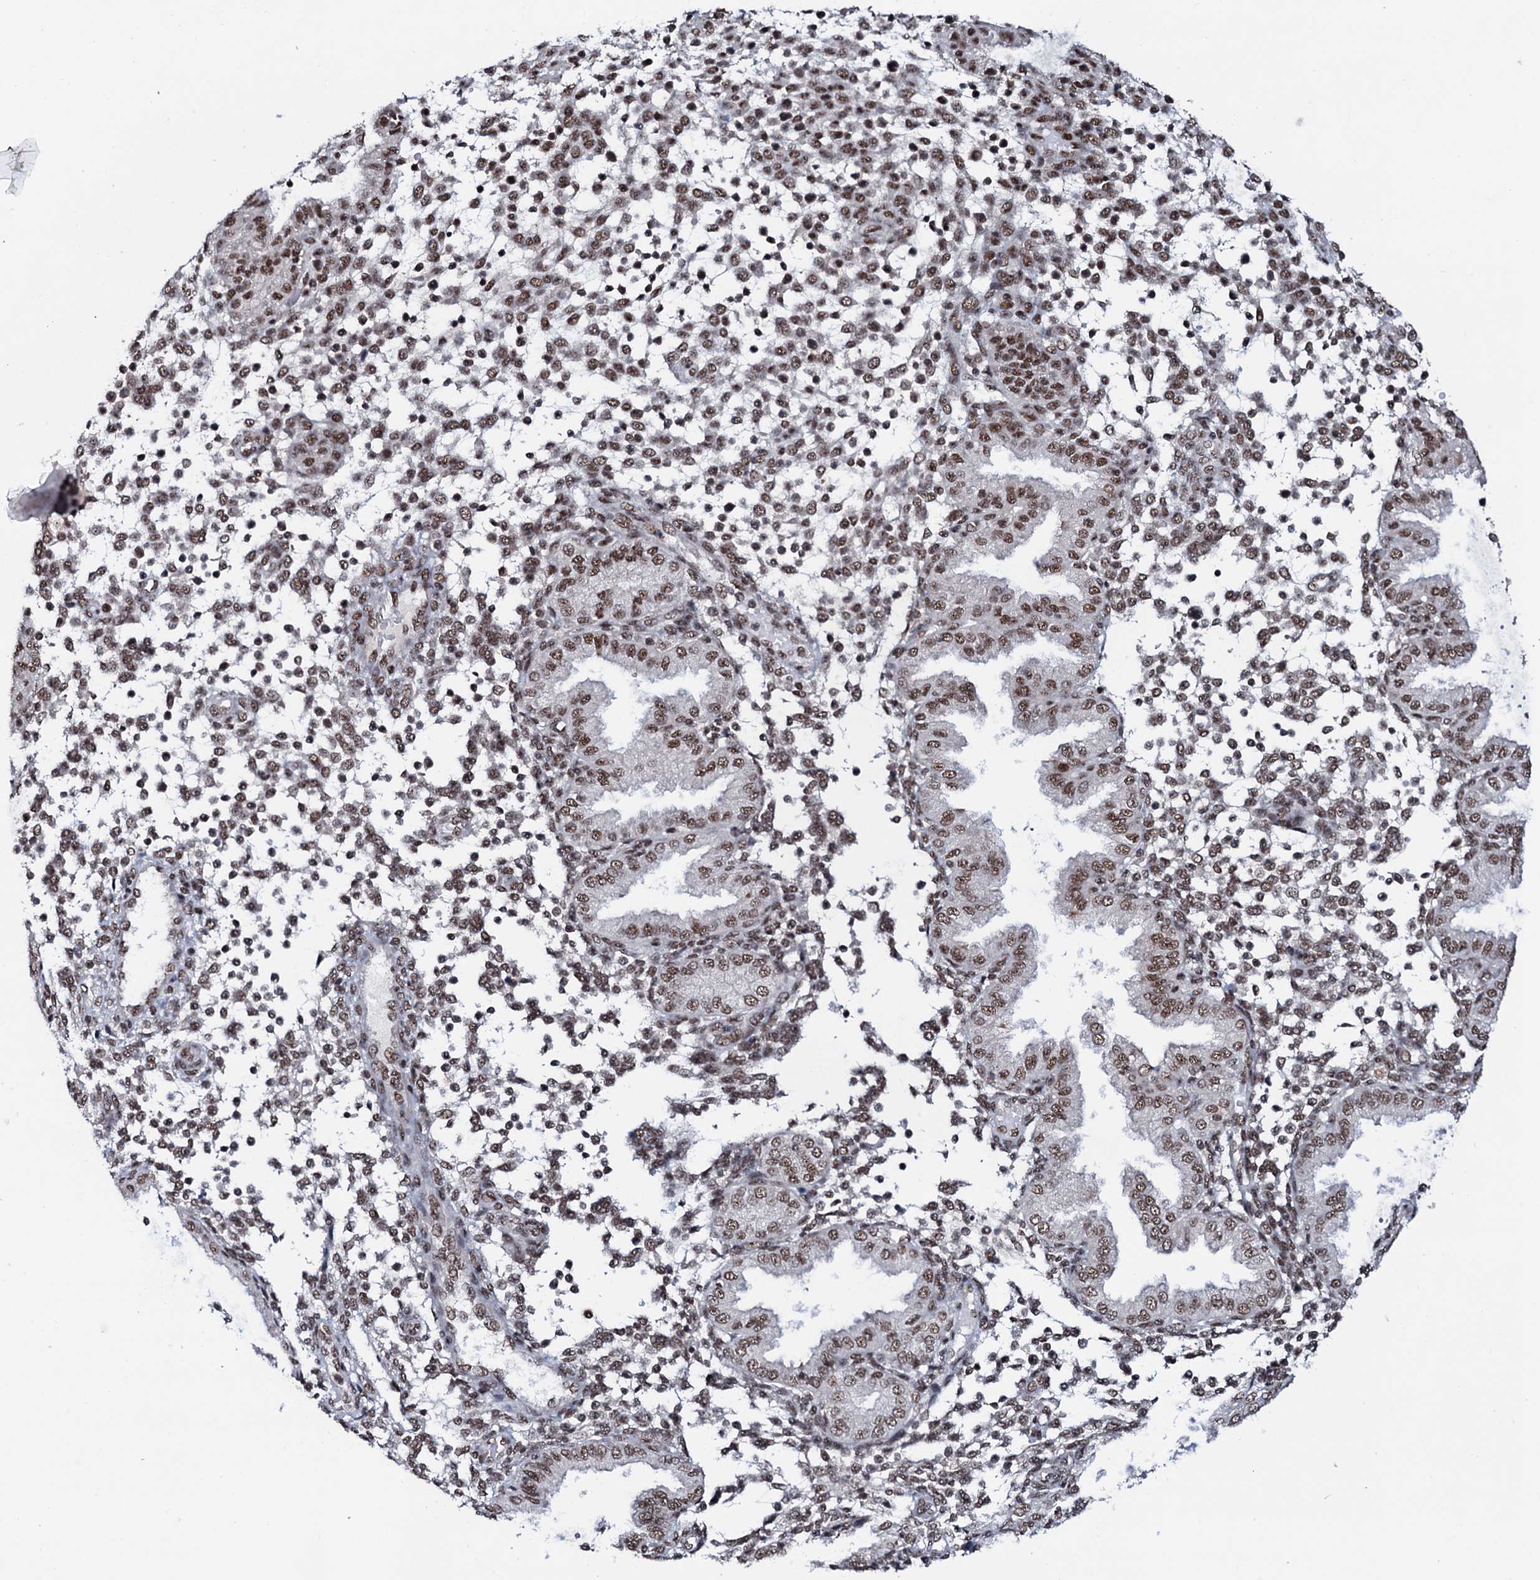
{"staining": {"intensity": "moderate", "quantity": "25%-75%", "location": "nuclear"}, "tissue": "endometrium", "cell_type": "Cells in endometrial stroma", "image_type": "normal", "snomed": [{"axis": "morphology", "description": "Normal tissue, NOS"}, {"axis": "topography", "description": "Endometrium"}], "caption": "Immunohistochemical staining of benign endometrium exhibits moderate nuclear protein expression in approximately 25%-75% of cells in endometrial stroma.", "gene": "PRPF18", "patient": {"sex": "female", "age": 53}}